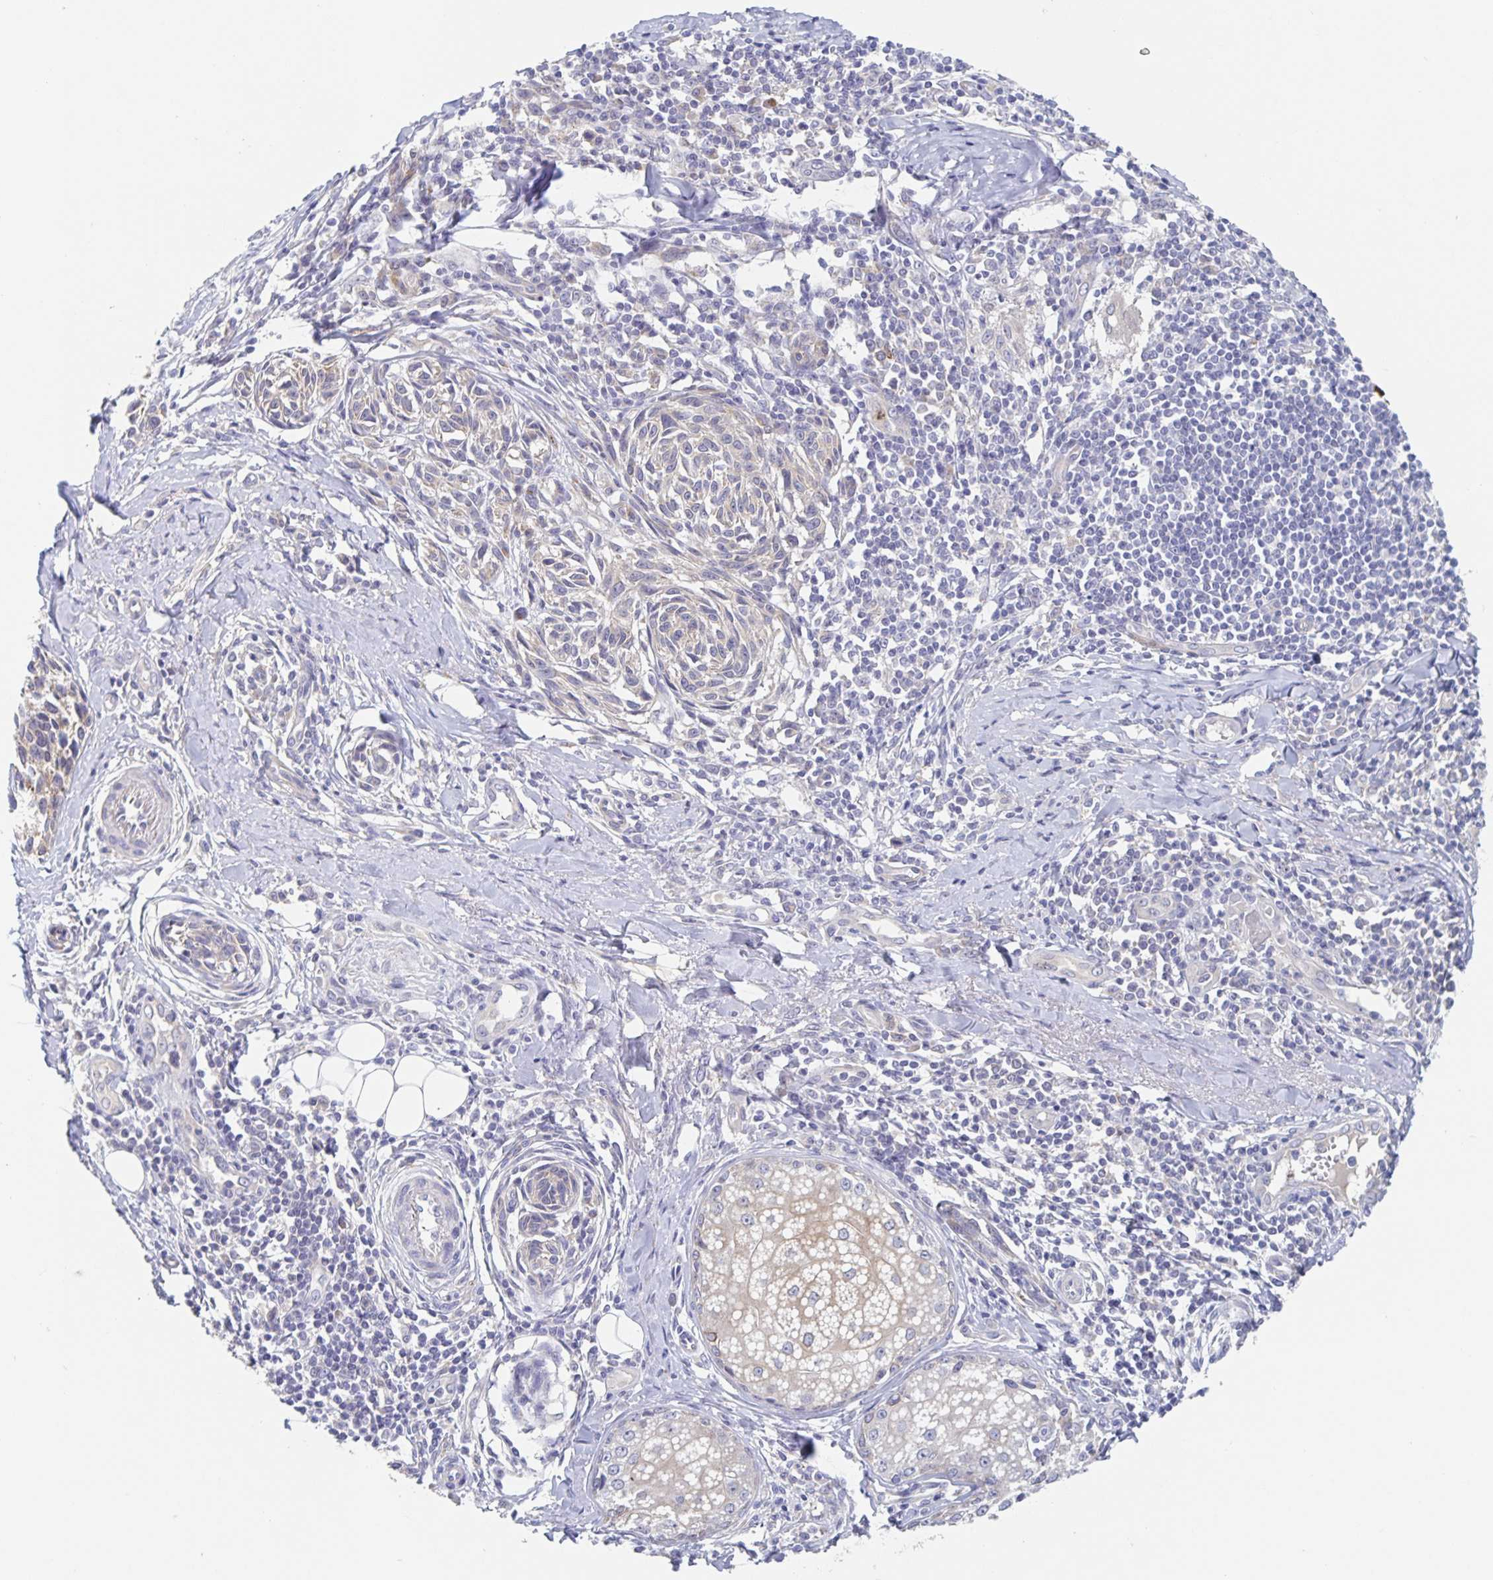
{"staining": {"intensity": "weak", "quantity": "25%-75%", "location": "cytoplasmic/membranous"}, "tissue": "melanoma", "cell_type": "Tumor cells", "image_type": "cancer", "snomed": [{"axis": "morphology", "description": "Malignant melanoma, NOS"}, {"axis": "topography", "description": "Skin"}], "caption": "Protein expression analysis of malignant melanoma demonstrates weak cytoplasmic/membranous positivity in approximately 25%-75% of tumor cells.", "gene": "CDC42BPG", "patient": {"sex": "female", "age": 86}}